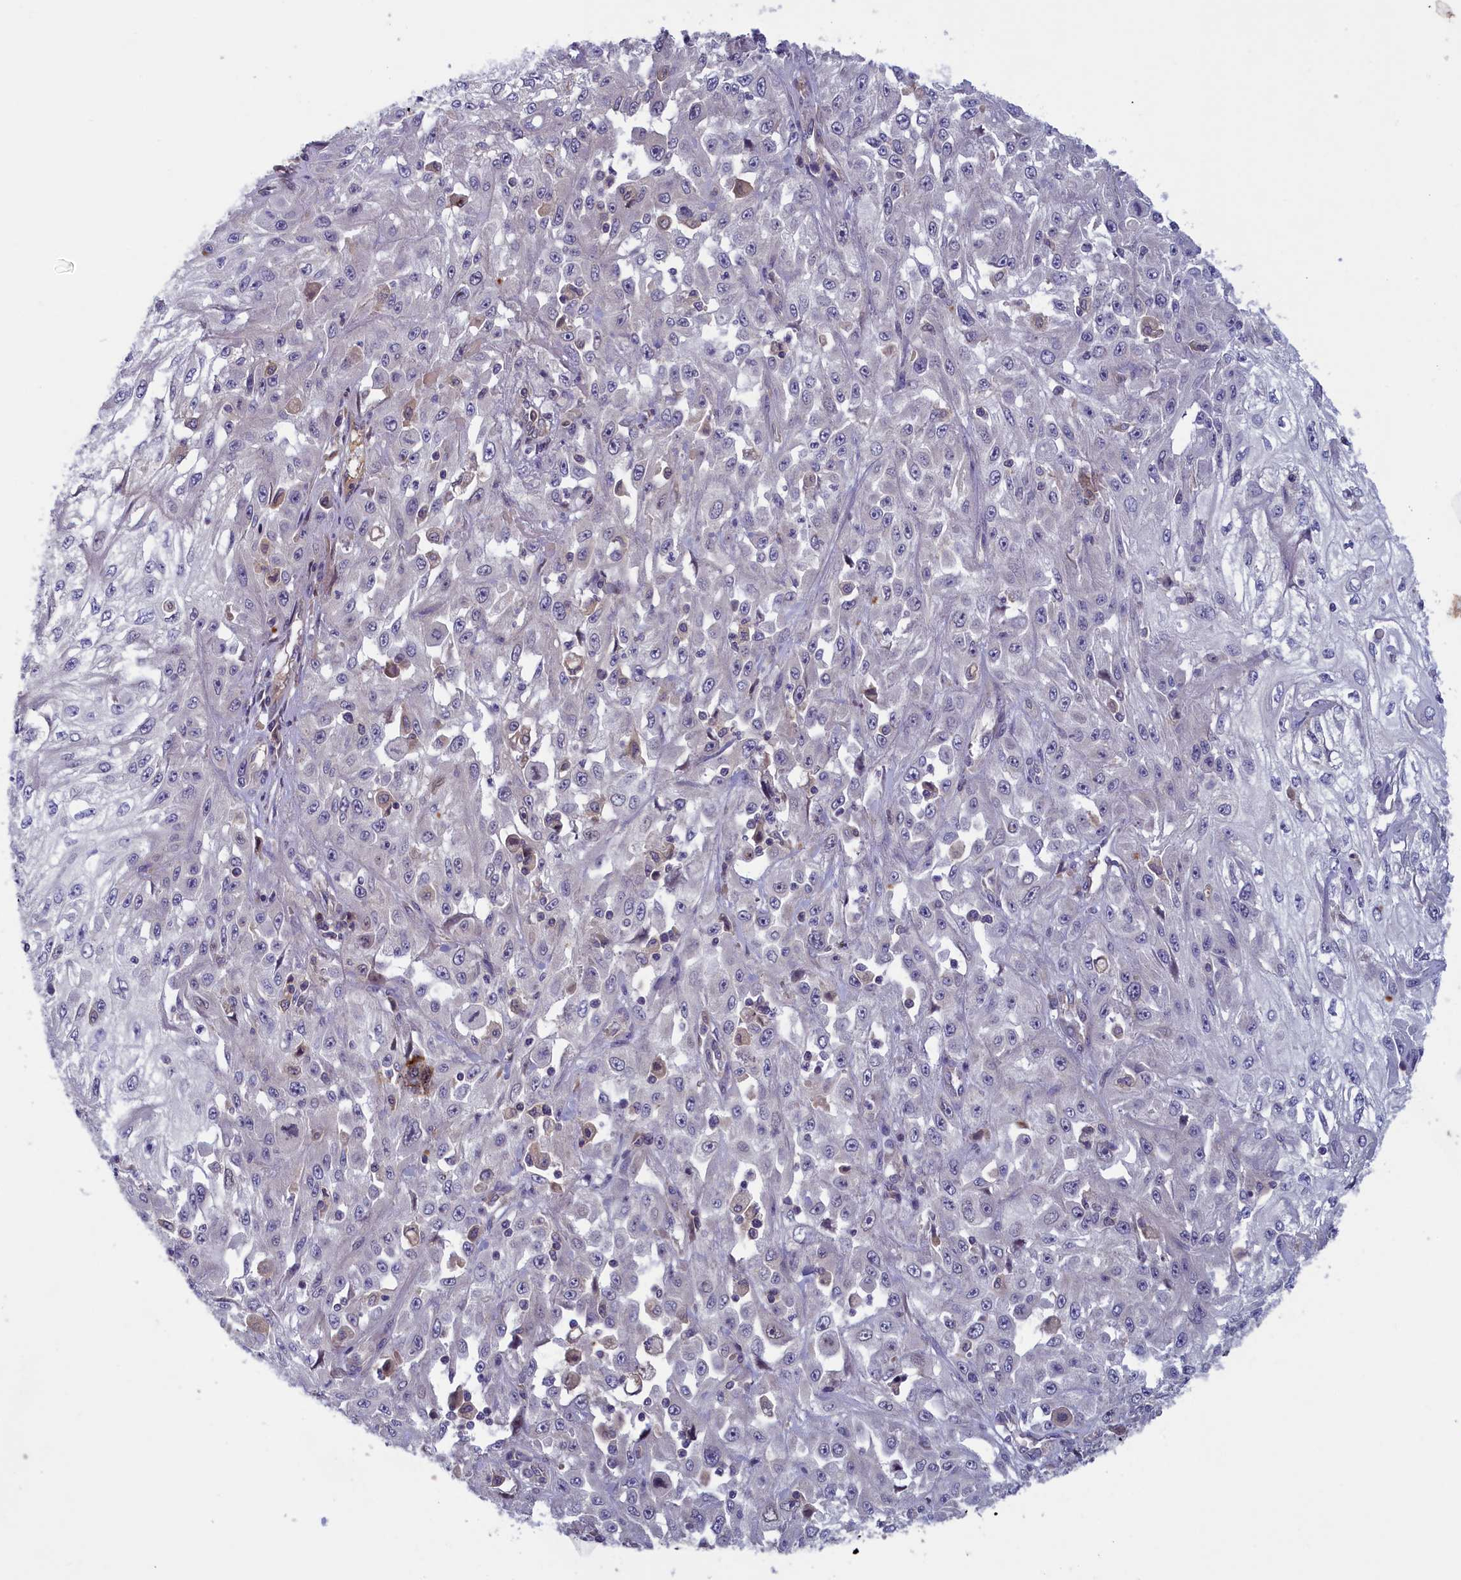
{"staining": {"intensity": "negative", "quantity": "none", "location": "none"}, "tissue": "skin cancer", "cell_type": "Tumor cells", "image_type": "cancer", "snomed": [{"axis": "morphology", "description": "Squamous cell carcinoma, NOS"}, {"axis": "morphology", "description": "Squamous cell carcinoma, metastatic, NOS"}, {"axis": "topography", "description": "Skin"}, {"axis": "topography", "description": "Lymph node"}], "caption": "Tumor cells show no significant positivity in skin cancer (metastatic squamous cell carcinoma).", "gene": "NUBP1", "patient": {"sex": "male", "age": 75}}